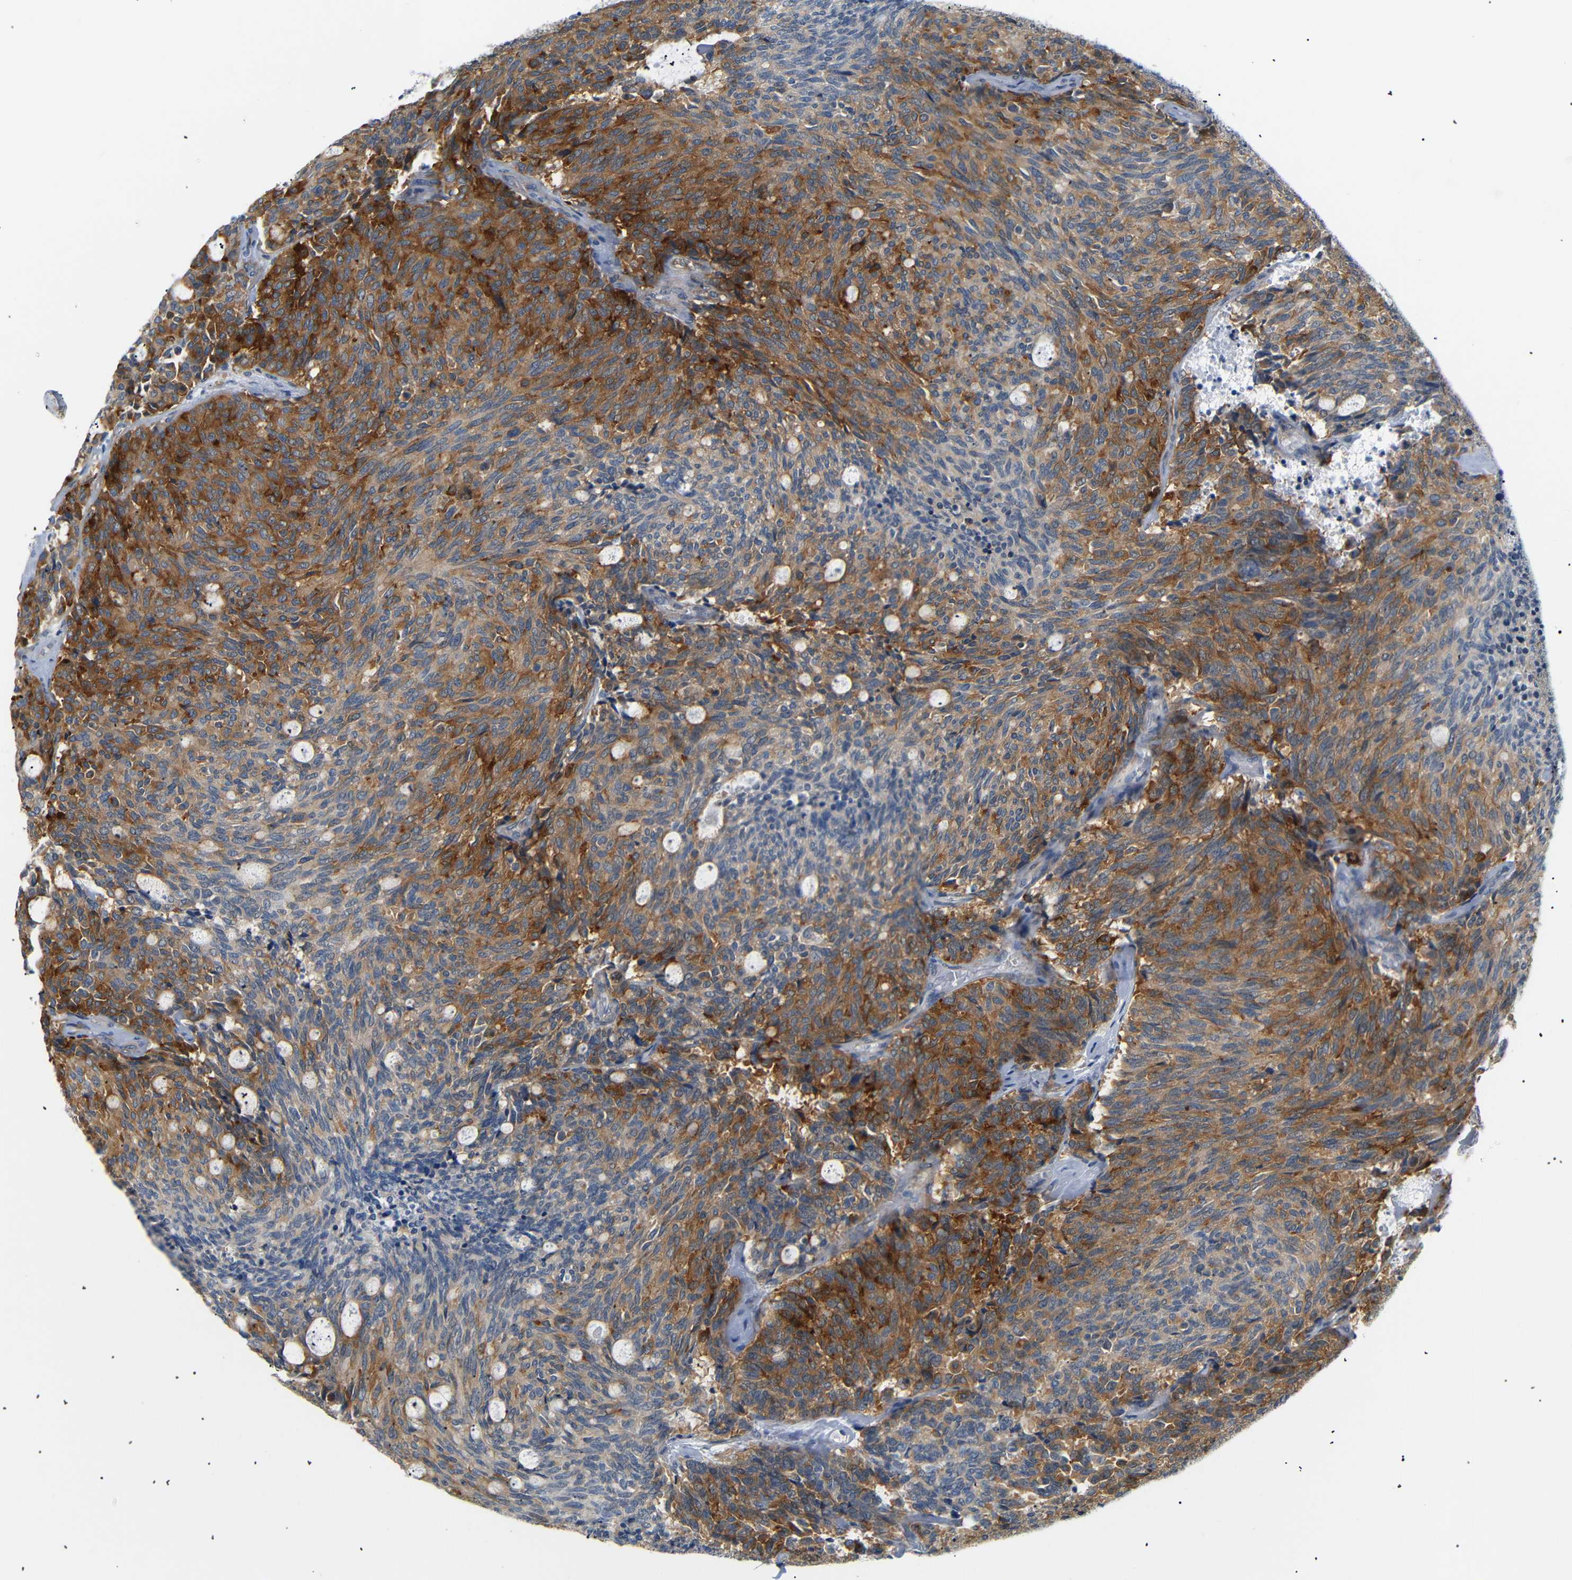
{"staining": {"intensity": "moderate", "quantity": "25%-75%", "location": "cytoplasmic/membranous"}, "tissue": "carcinoid", "cell_type": "Tumor cells", "image_type": "cancer", "snomed": [{"axis": "morphology", "description": "Carcinoid, malignant, NOS"}, {"axis": "topography", "description": "Pancreas"}], "caption": "Human carcinoid (malignant) stained with a protein marker displays moderate staining in tumor cells.", "gene": "STMN3", "patient": {"sex": "female", "age": 54}}